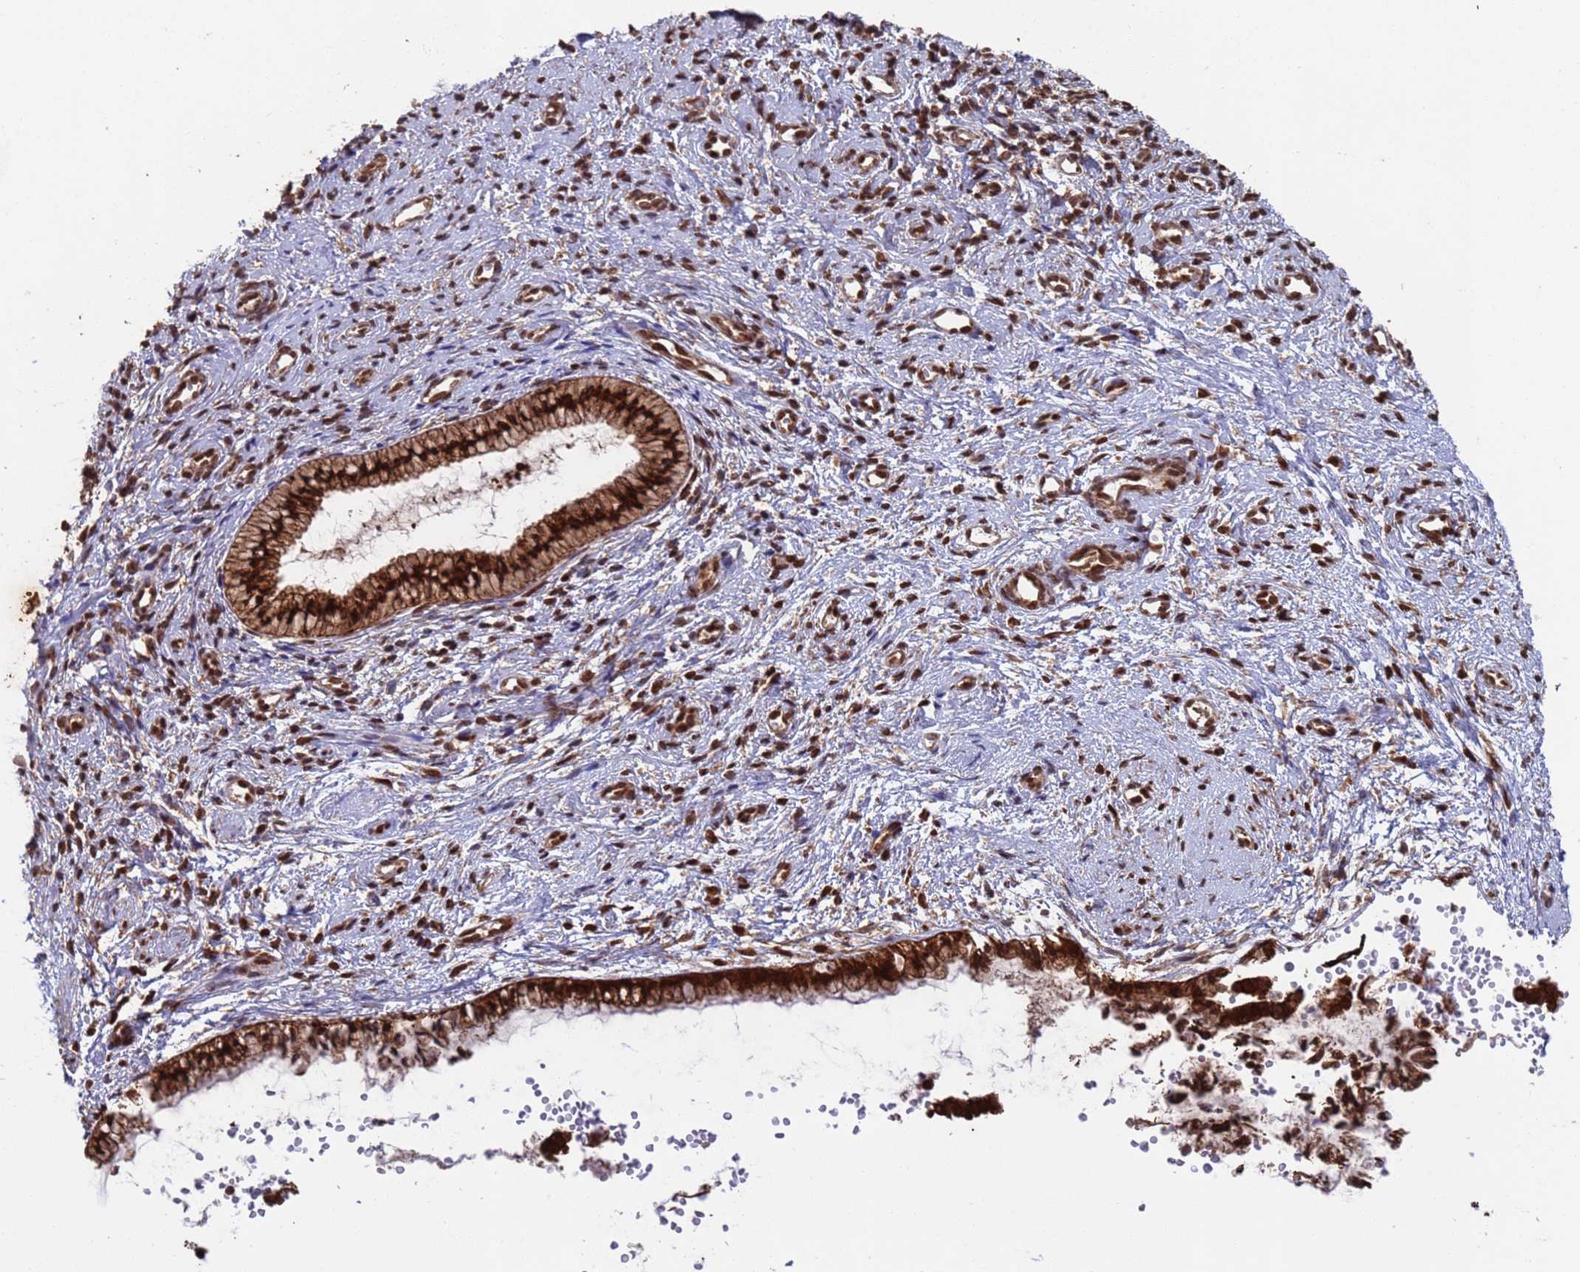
{"staining": {"intensity": "strong", "quantity": ">75%", "location": "cytoplasmic/membranous,nuclear"}, "tissue": "cervix", "cell_type": "Glandular cells", "image_type": "normal", "snomed": [{"axis": "morphology", "description": "Normal tissue, NOS"}, {"axis": "topography", "description": "Cervix"}], "caption": "Approximately >75% of glandular cells in benign human cervix exhibit strong cytoplasmic/membranous,nuclear protein staining as visualized by brown immunohistochemical staining.", "gene": "FUBP3", "patient": {"sex": "female", "age": 57}}